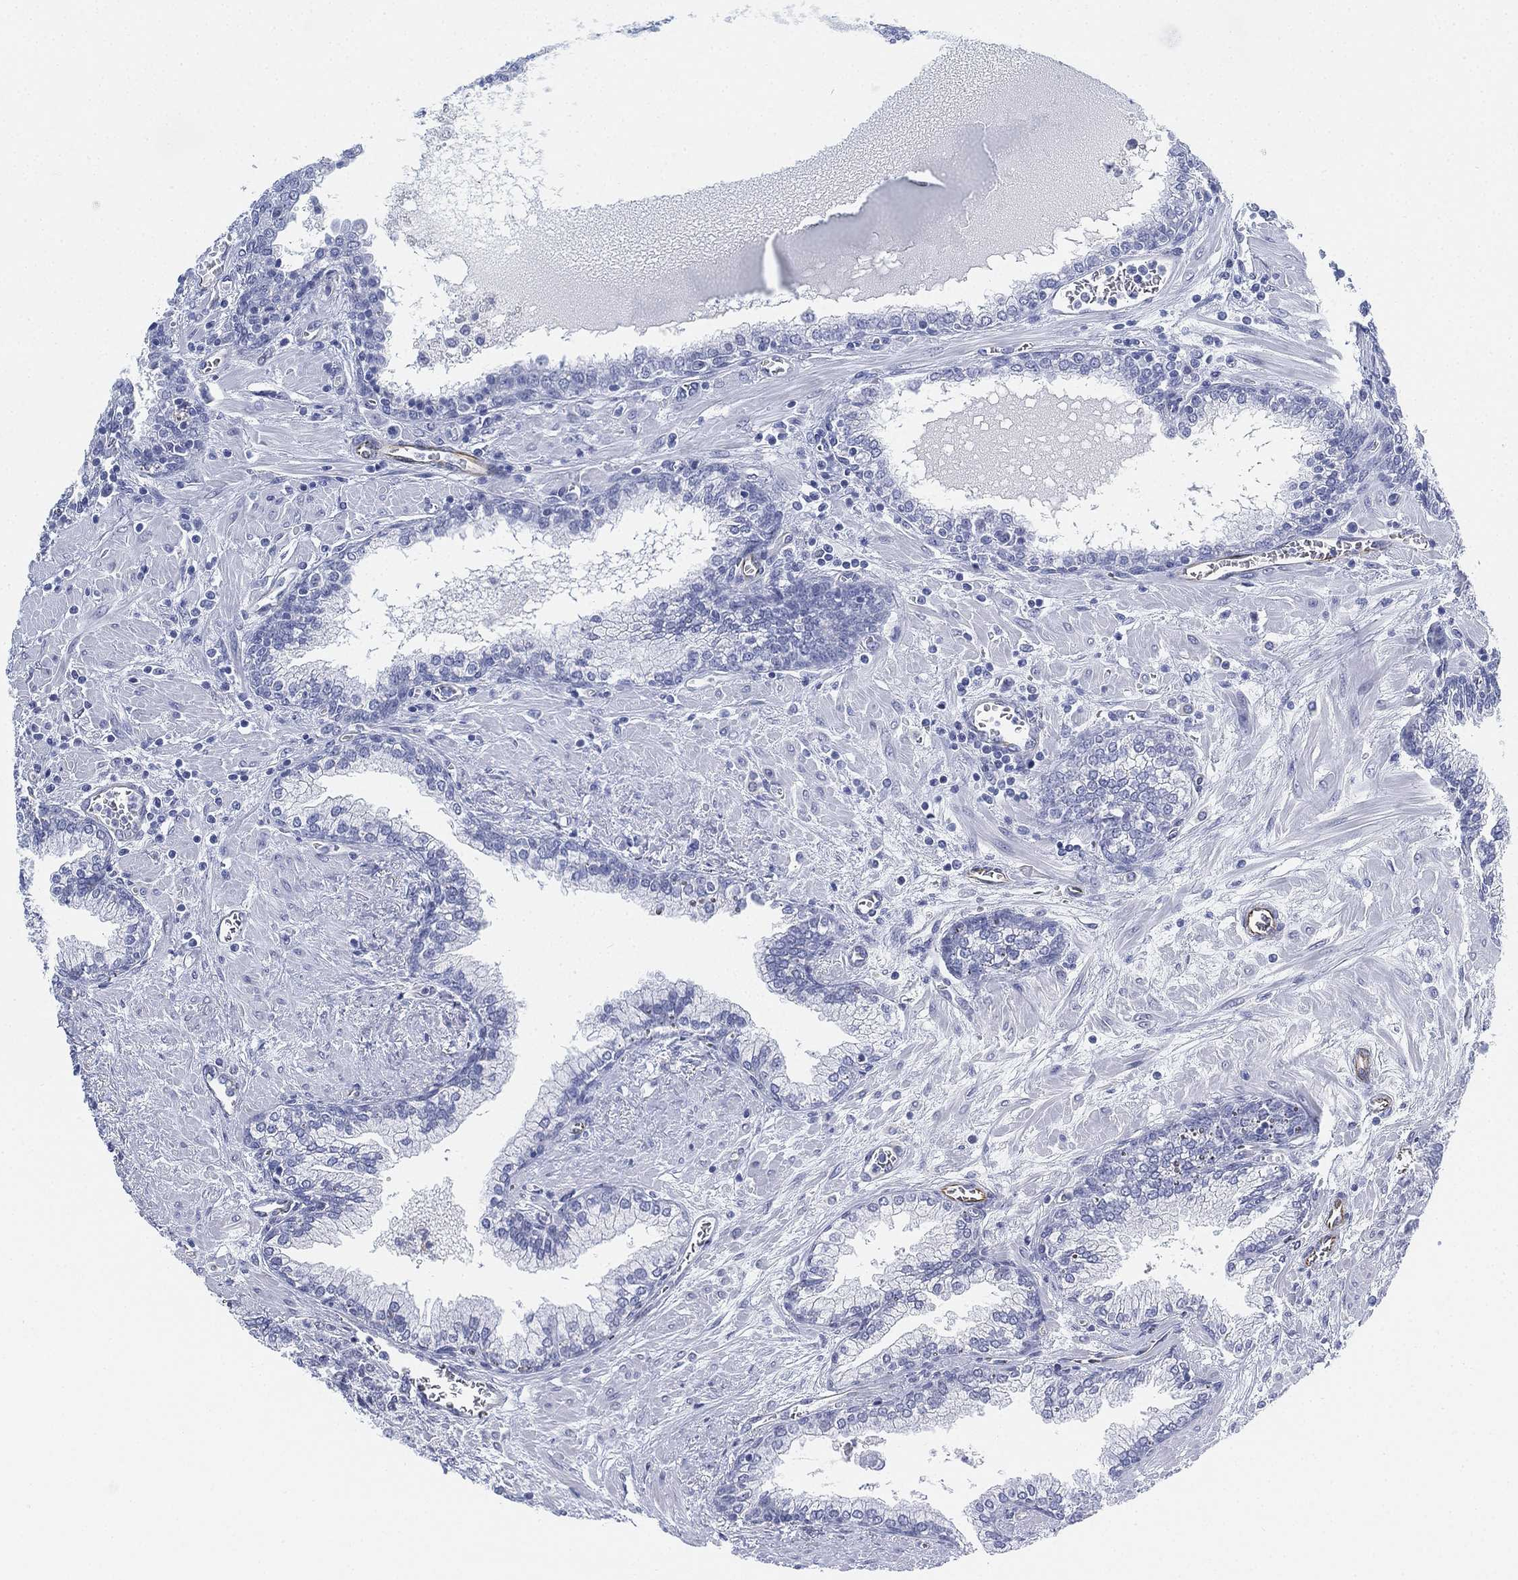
{"staining": {"intensity": "negative", "quantity": "none", "location": "none"}, "tissue": "prostate cancer", "cell_type": "Tumor cells", "image_type": "cancer", "snomed": [{"axis": "morphology", "description": "Adenocarcinoma, NOS"}, {"axis": "topography", "description": "Prostate and seminal vesicle, NOS"}, {"axis": "topography", "description": "Prostate"}], "caption": "Immunohistochemistry (IHC) micrograph of human adenocarcinoma (prostate) stained for a protein (brown), which shows no expression in tumor cells.", "gene": "PSKH2", "patient": {"sex": "male", "age": 62}}